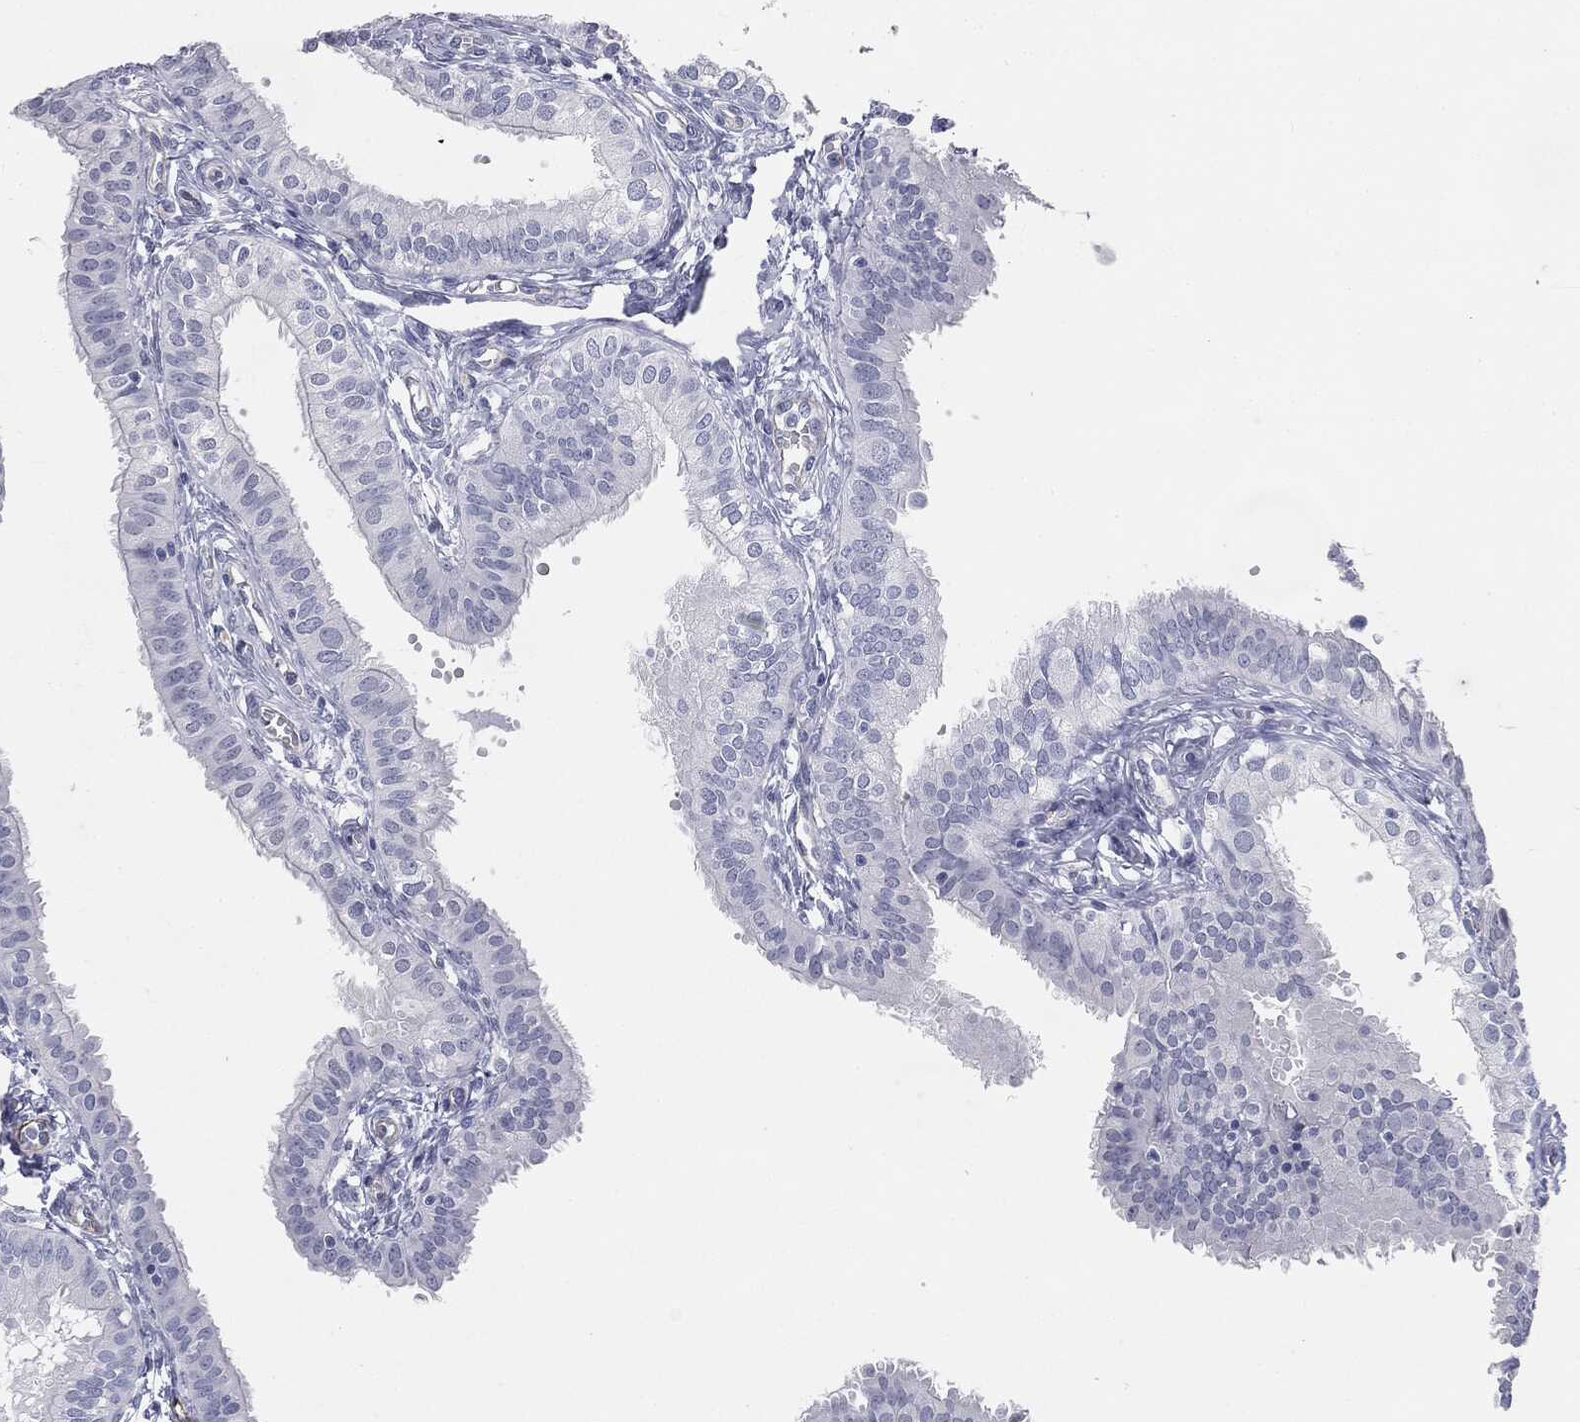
{"staining": {"intensity": "negative", "quantity": "none", "location": "none"}, "tissue": "fallopian tube", "cell_type": "Glandular cells", "image_type": "normal", "snomed": [{"axis": "morphology", "description": "Normal tissue, NOS"}, {"axis": "topography", "description": "Fallopian tube"}, {"axis": "topography", "description": "Ovary"}], "caption": "Image shows no protein positivity in glandular cells of normal fallopian tube. (DAB immunohistochemistry, high magnification).", "gene": "MUC5AC", "patient": {"sex": "female", "age": 49}}